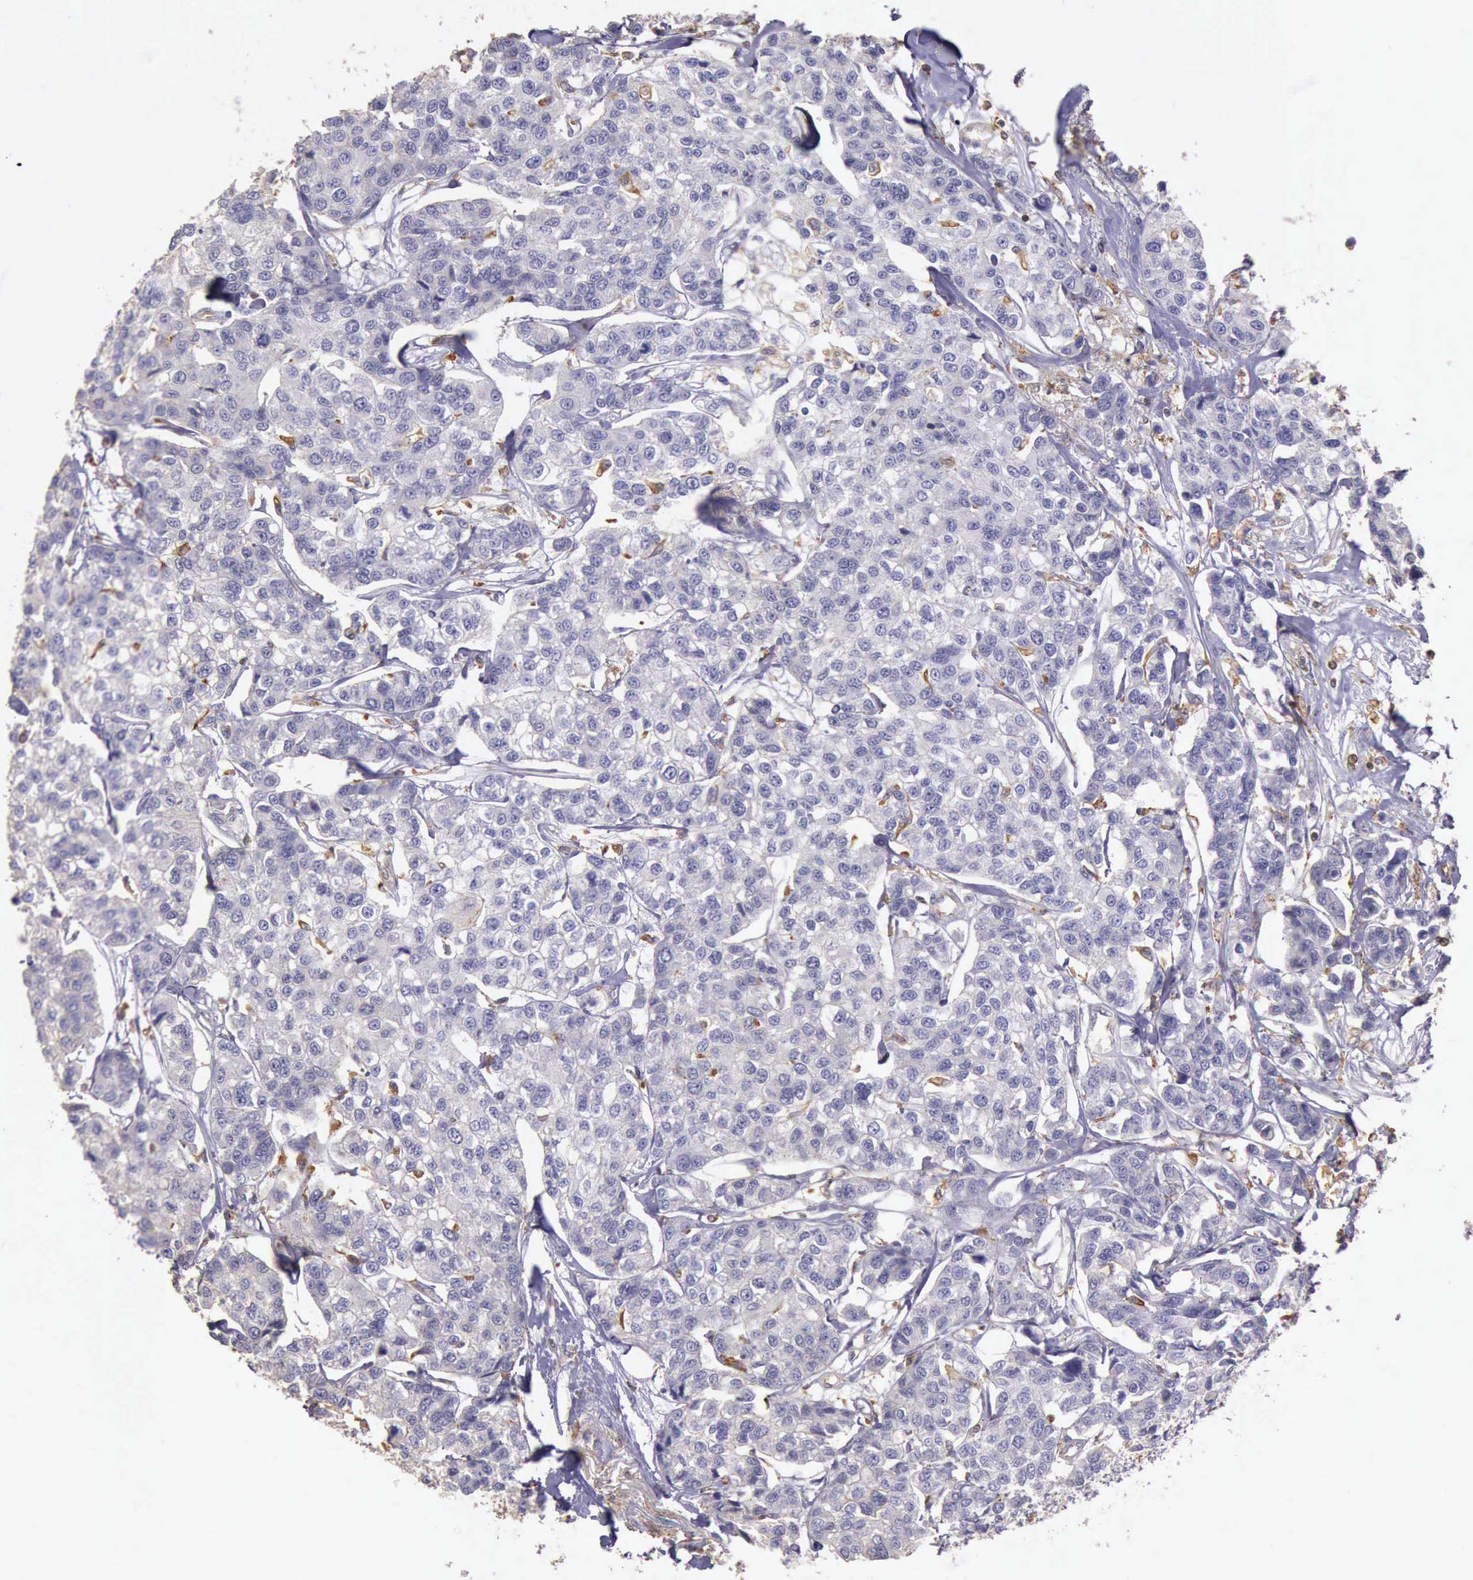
{"staining": {"intensity": "negative", "quantity": "none", "location": "none"}, "tissue": "breast cancer", "cell_type": "Tumor cells", "image_type": "cancer", "snomed": [{"axis": "morphology", "description": "Duct carcinoma"}, {"axis": "topography", "description": "Breast"}], "caption": "Image shows no significant protein expression in tumor cells of breast cancer.", "gene": "ARHGAP4", "patient": {"sex": "female", "age": 51}}